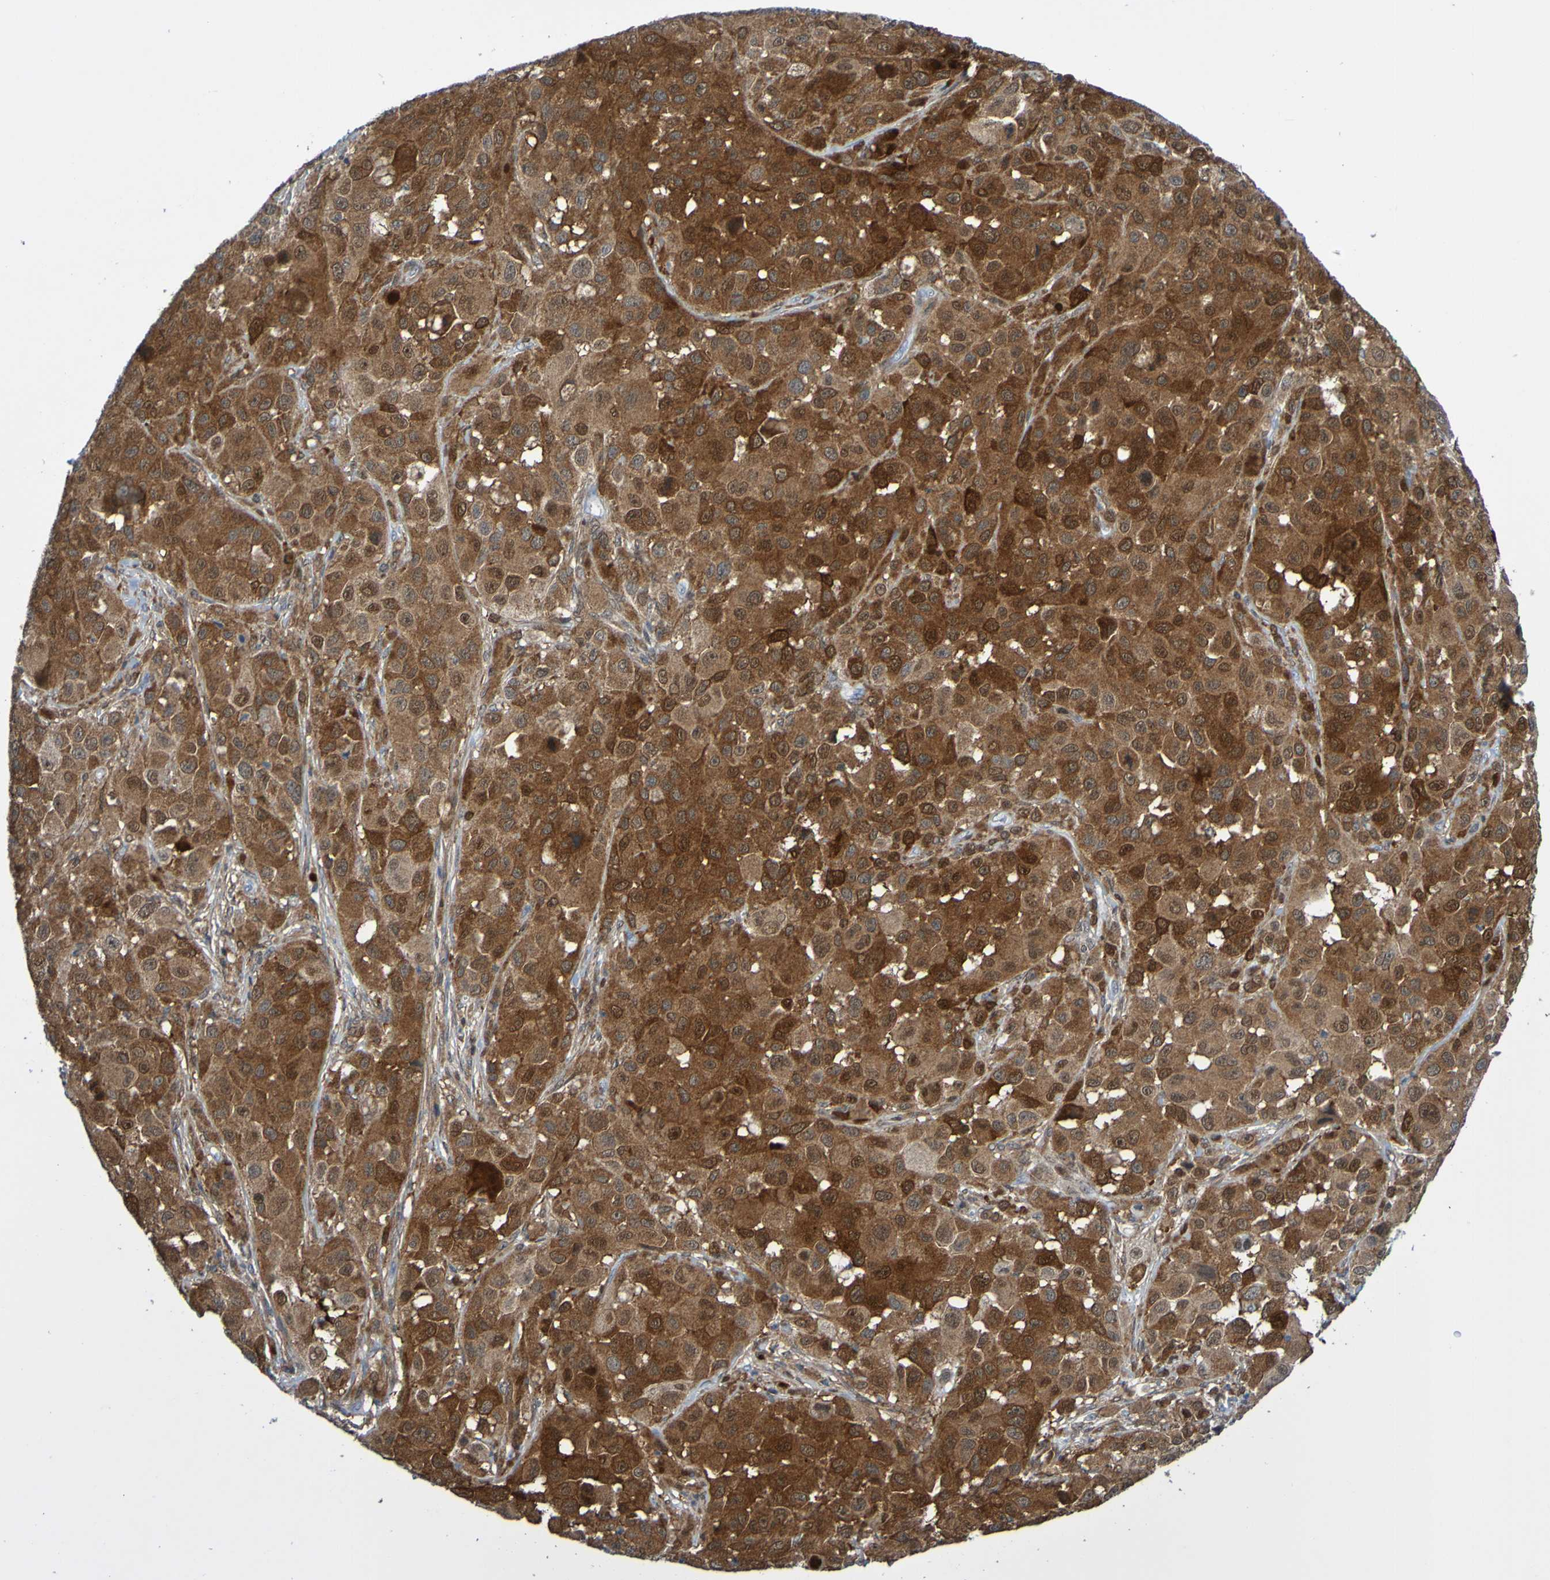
{"staining": {"intensity": "strong", "quantity": ">75%", "location": "cytoplasmic/membranous"}, "tissue": "melanoma", "cell_type": "Tumor cells", "image_type": "cancer", "snomed": [{"axis": "morphology", "description": "Malignant melanoma, NOS"}, {"axis": "topography", "description": "Skin"}], "caption": "Melanoma tissue displays strong cytoplasmic/membranous staining in approximately >75% of tumor cells", "gene": "ATIC", "patient": {"sex": "male", "age": 96}}